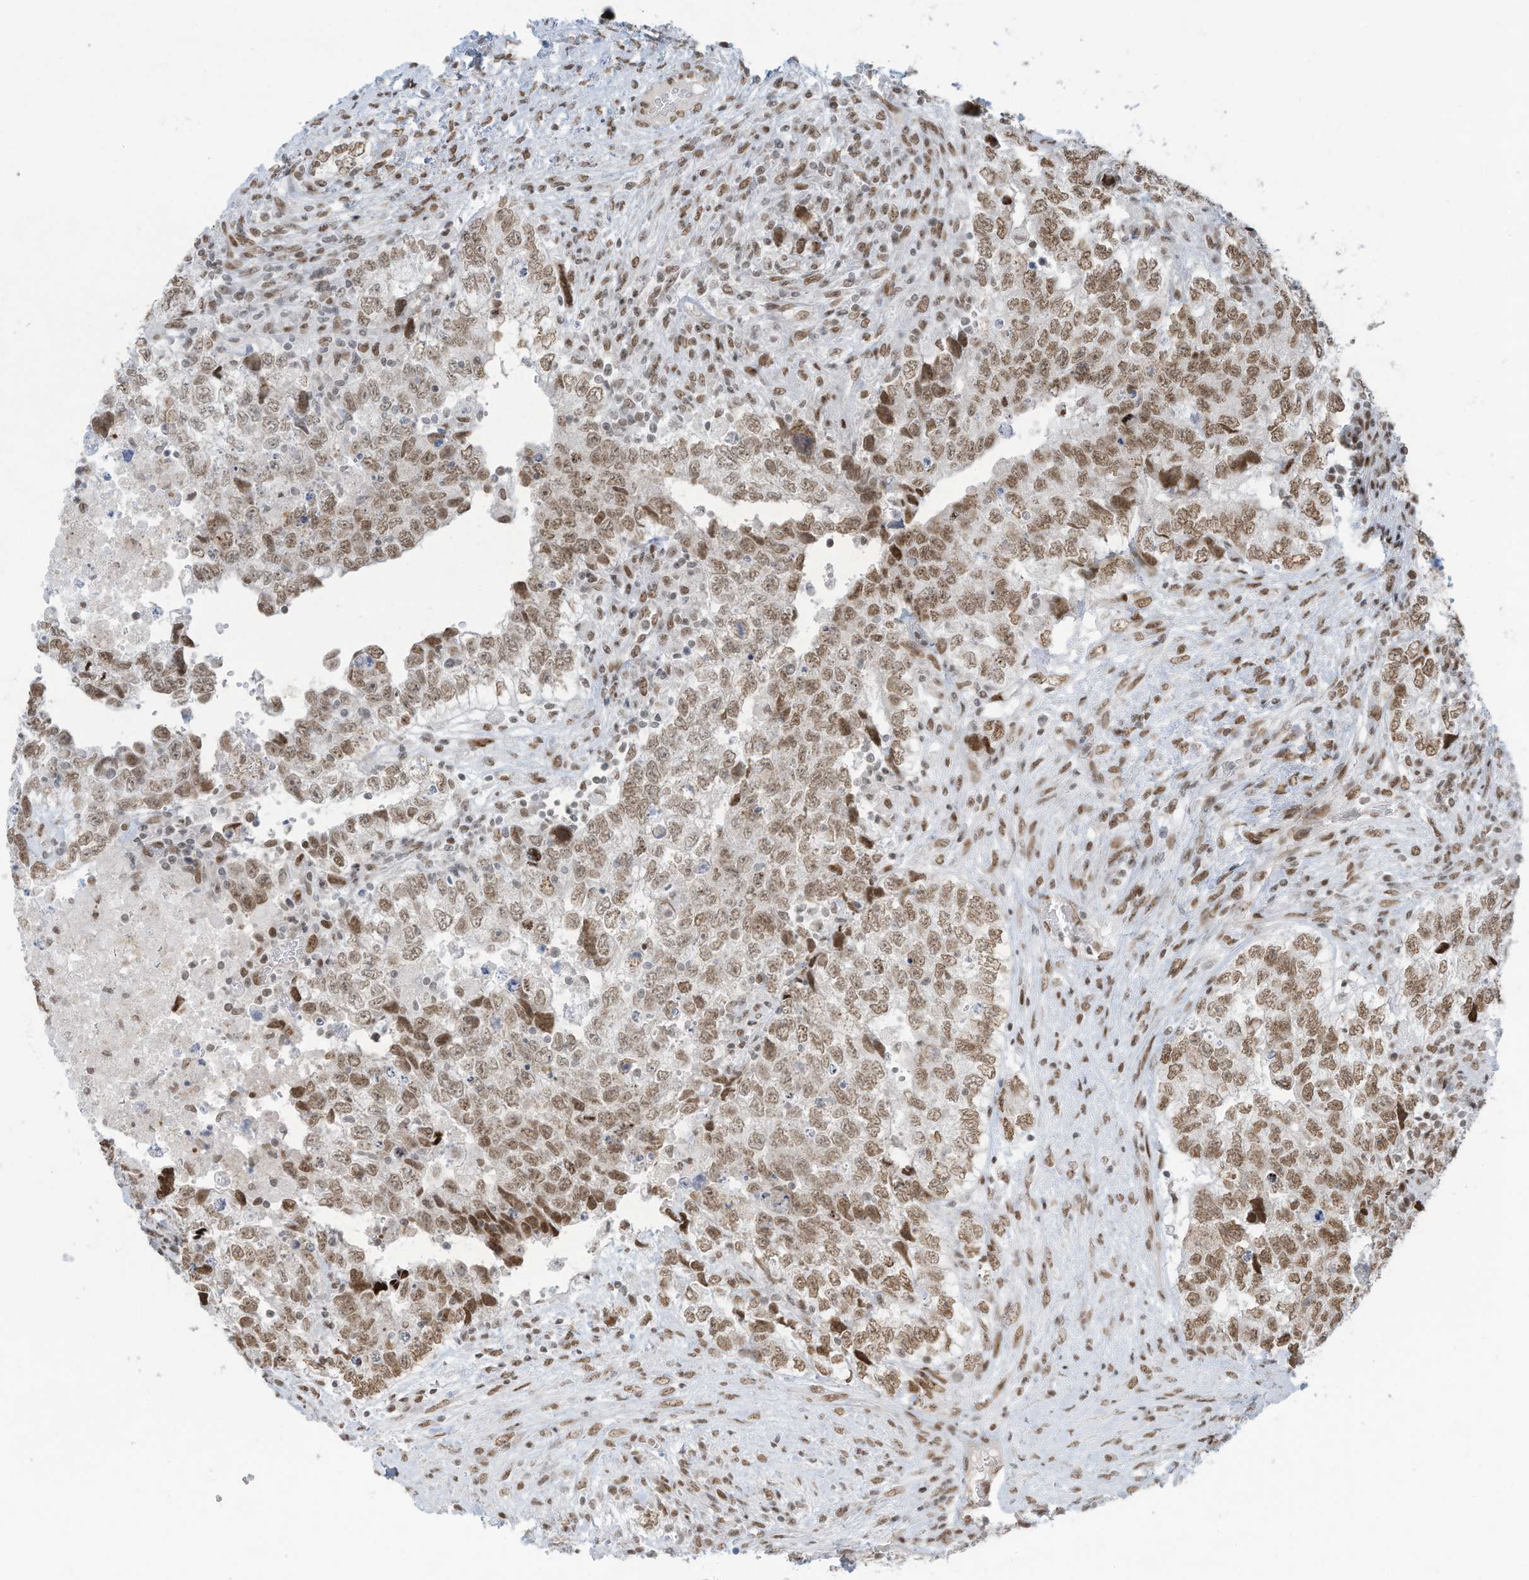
{"staining": {"intensity": "moderate", "quantity": ">75%", "location": "nuclear"}, "tissue": "testis cancer", "cell_type": "Tumor cells", "image_type": "cancer", "snomed": [{"axis": "morphology", "description": "Carcinoma, Embryonal, NOS"}, {"axis": "topography", "description": "Testis"}], "caption": "Testis cancer tissue exhibits moderate nuclear expression in approximately >75% of tumor cells The protein of interest is shown in brown color, while the nuclei are stained blue.", "gene": "ECT2L", "patient": {"sex": "male", "age": 37}}